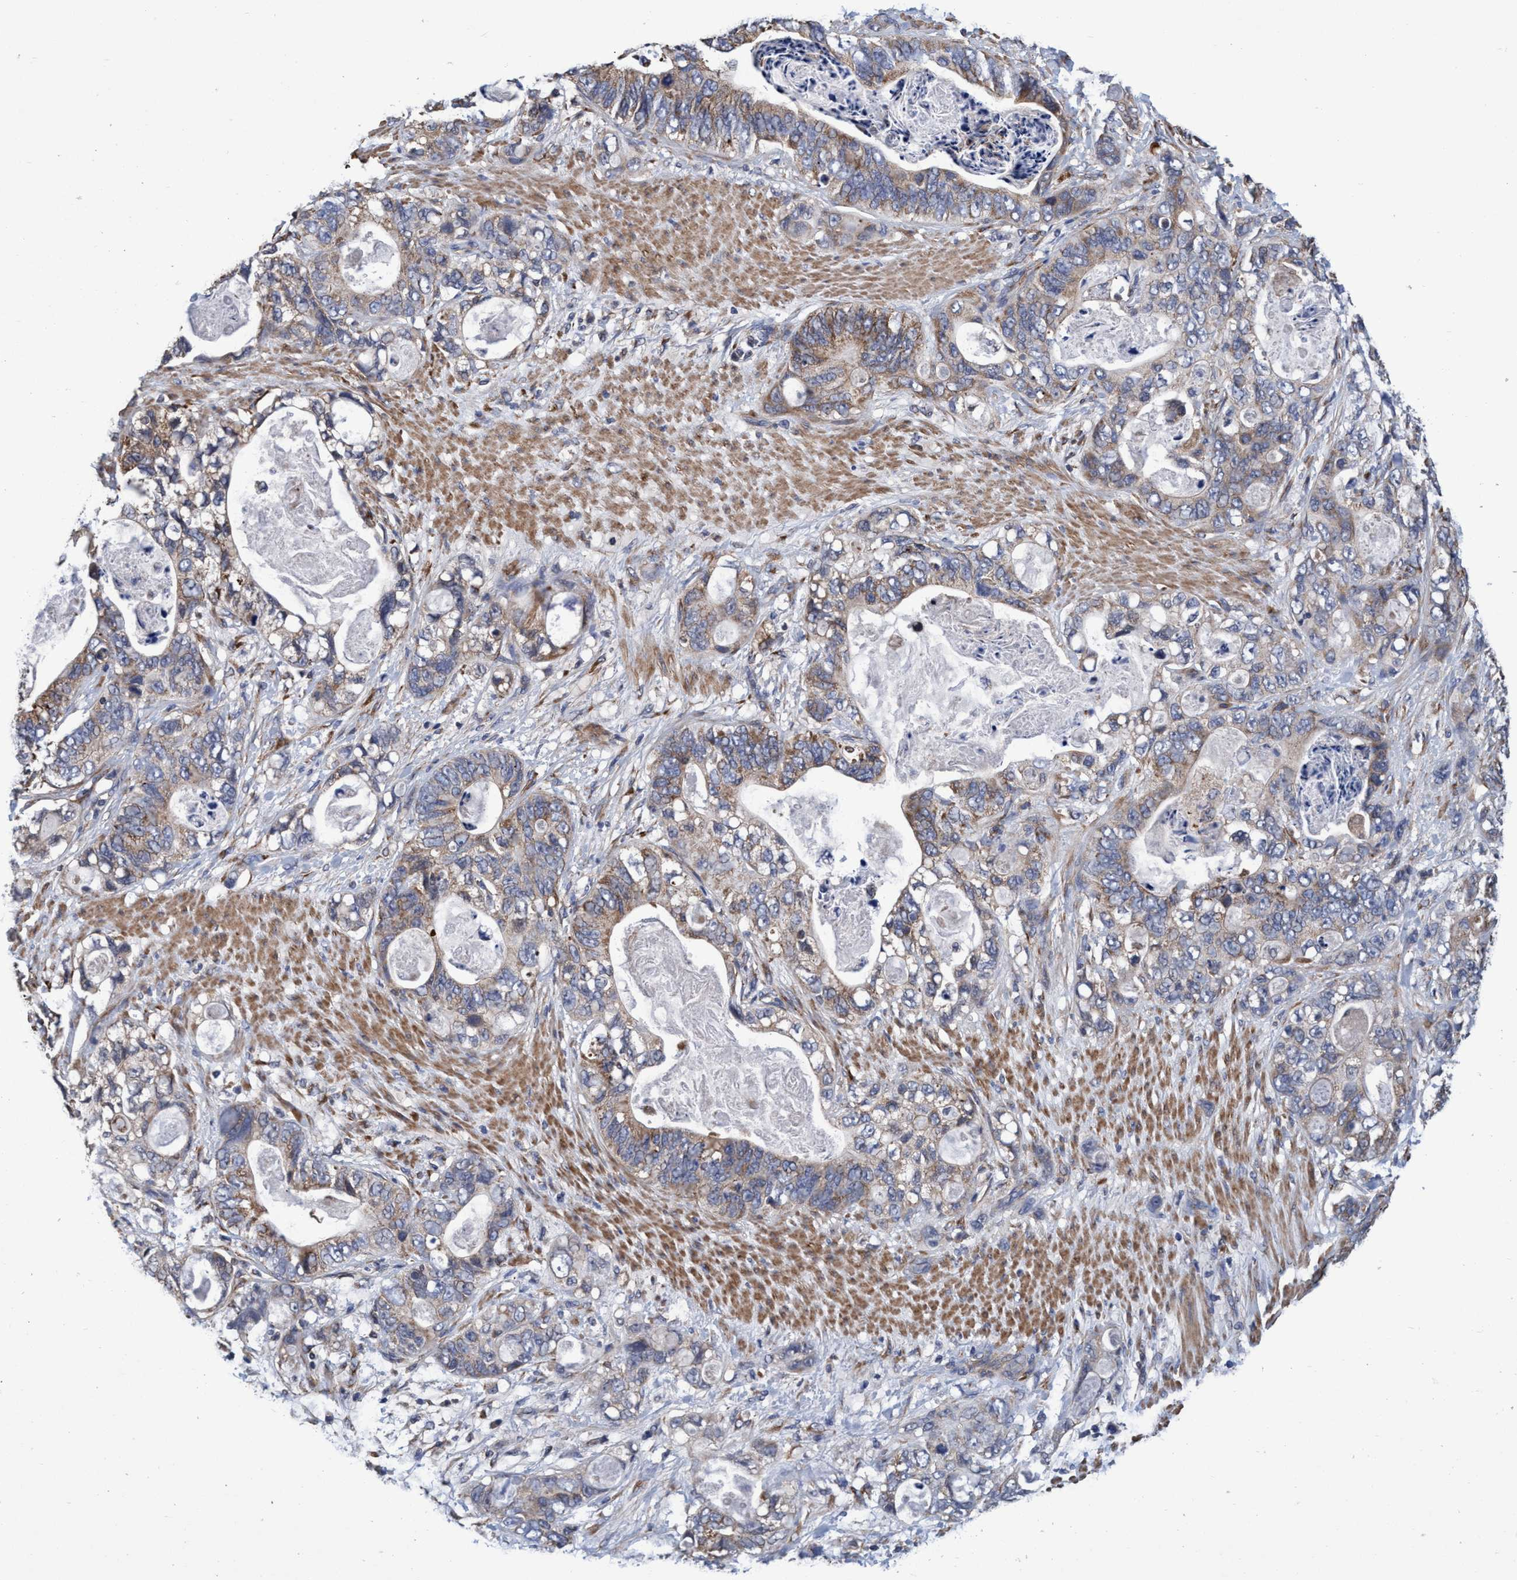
{"staining": {"intensity": "moderate", "quantity": ">75%", "location": "cytoplasmic/membranous"}, "tissue": "stomach cancer", "cell_type": "Tumor cells", "image_type": "cancer", "snomed": [{"axis": "morphology", "description": "Normal tissue, NOS"}, {"axis": "morphology", "description": "Adenocarcinoma, NOS"}, {"axis": "topography", "description": "Stomach"}], "caption": "Immunohistochemical staining of stomach cancer (adenocarcinoma) reveals medium levels of moderate cytoplasmic/membranous positivity in about >75% of tumor cells.", "gene": "CALCOCO2", "patient": {"sex": "female", "age": 89}}